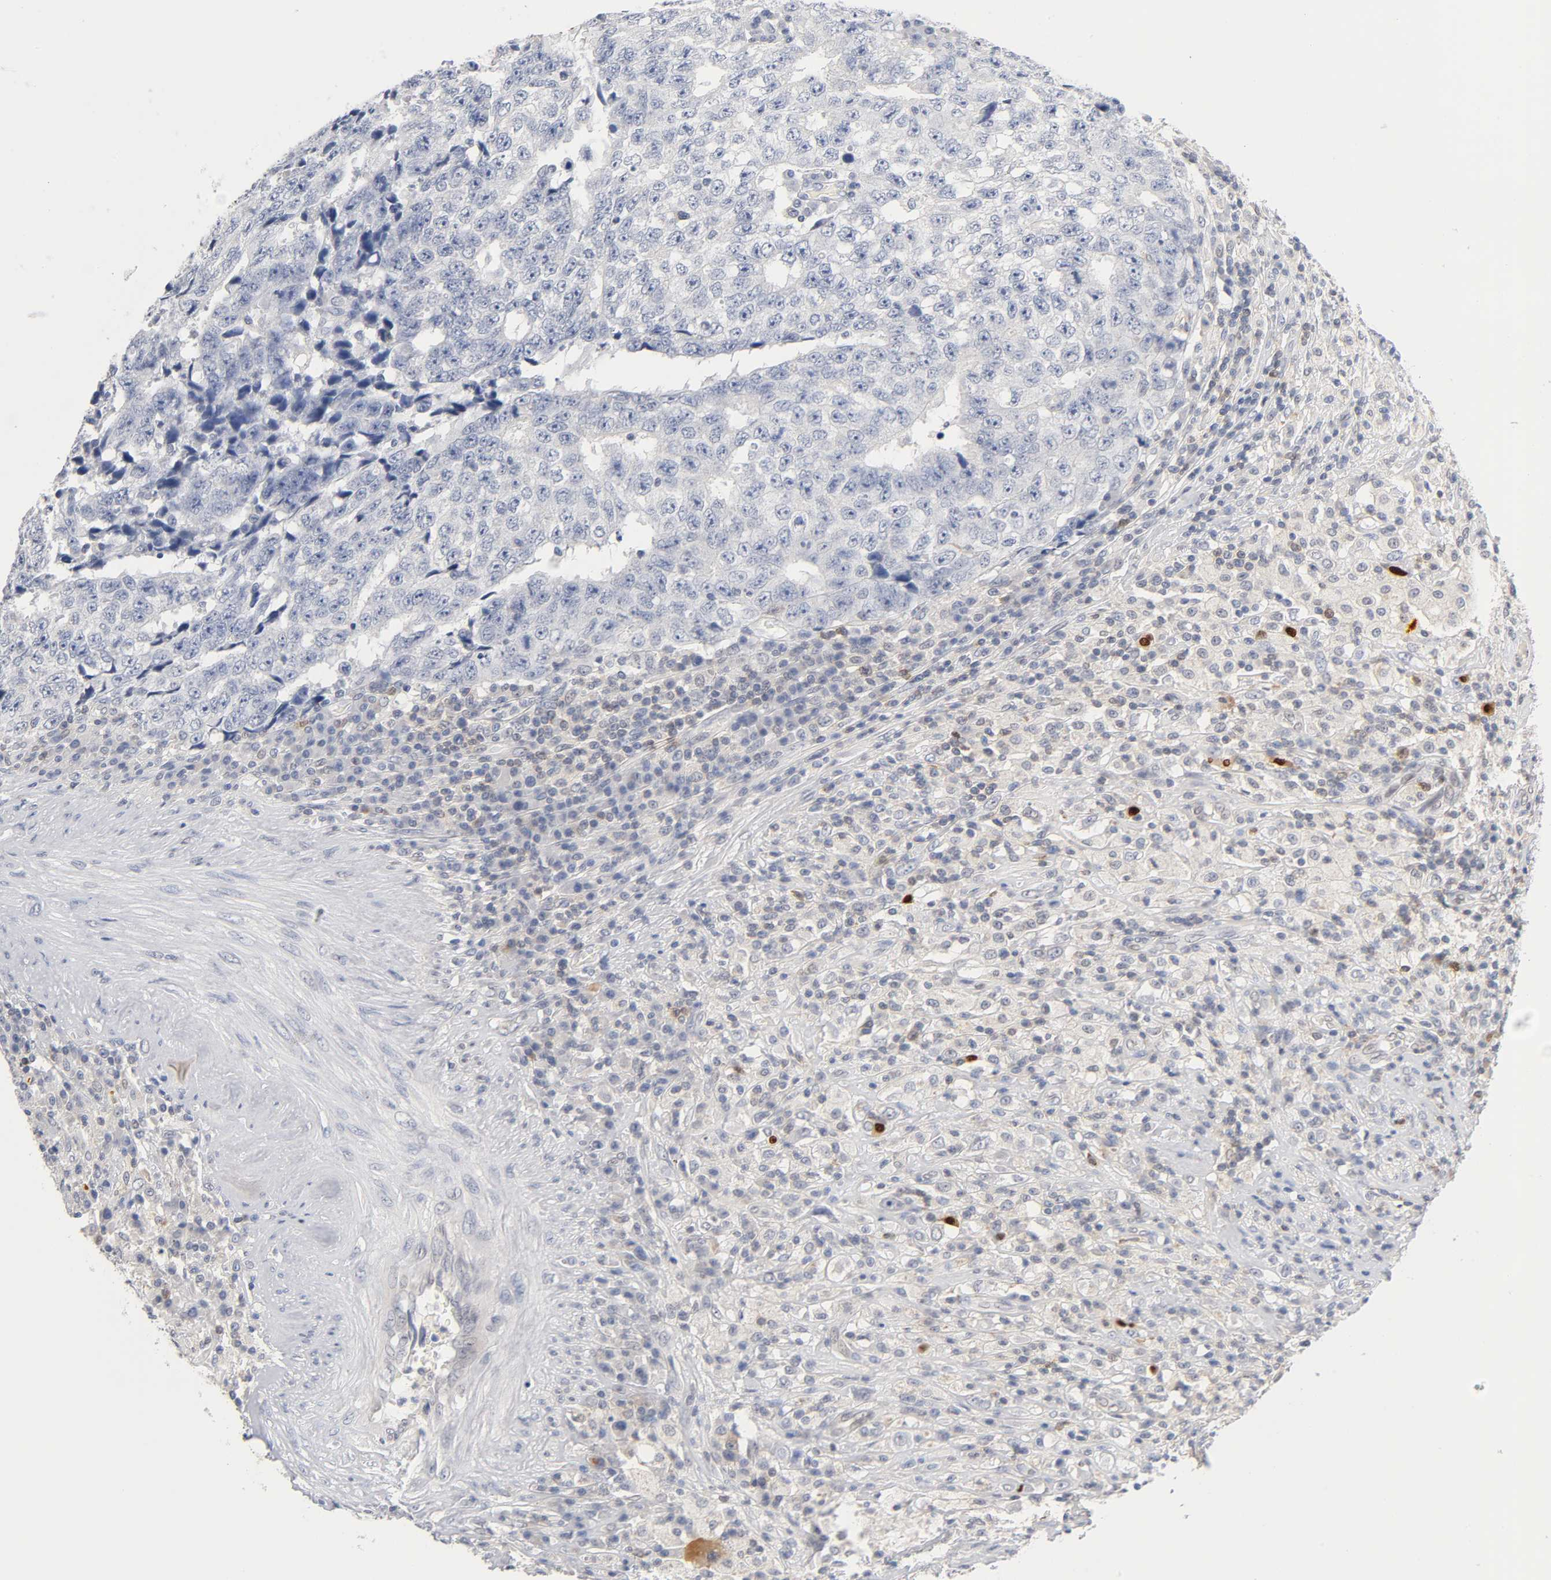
{"staining": {"intensity": "negative", "quantity": "none", "location": "none"}, "tissue": "testis cancer", "cell_type": "Tumor cells", "image_type": "cancer", "snomed": [{"axis": "morphology", "description": "Necrosis, NOS"}, {"axis": "morphology", "description": "Carcinoma, Embryonal, NOS"}, {"axis": "topography", "description": "Testis"}], "caption": "Tumor cells show no significant expression in testis embryonal carcinoma.", "gene": "NFATC1", "patient": {"sex": "male", "age": 19}}